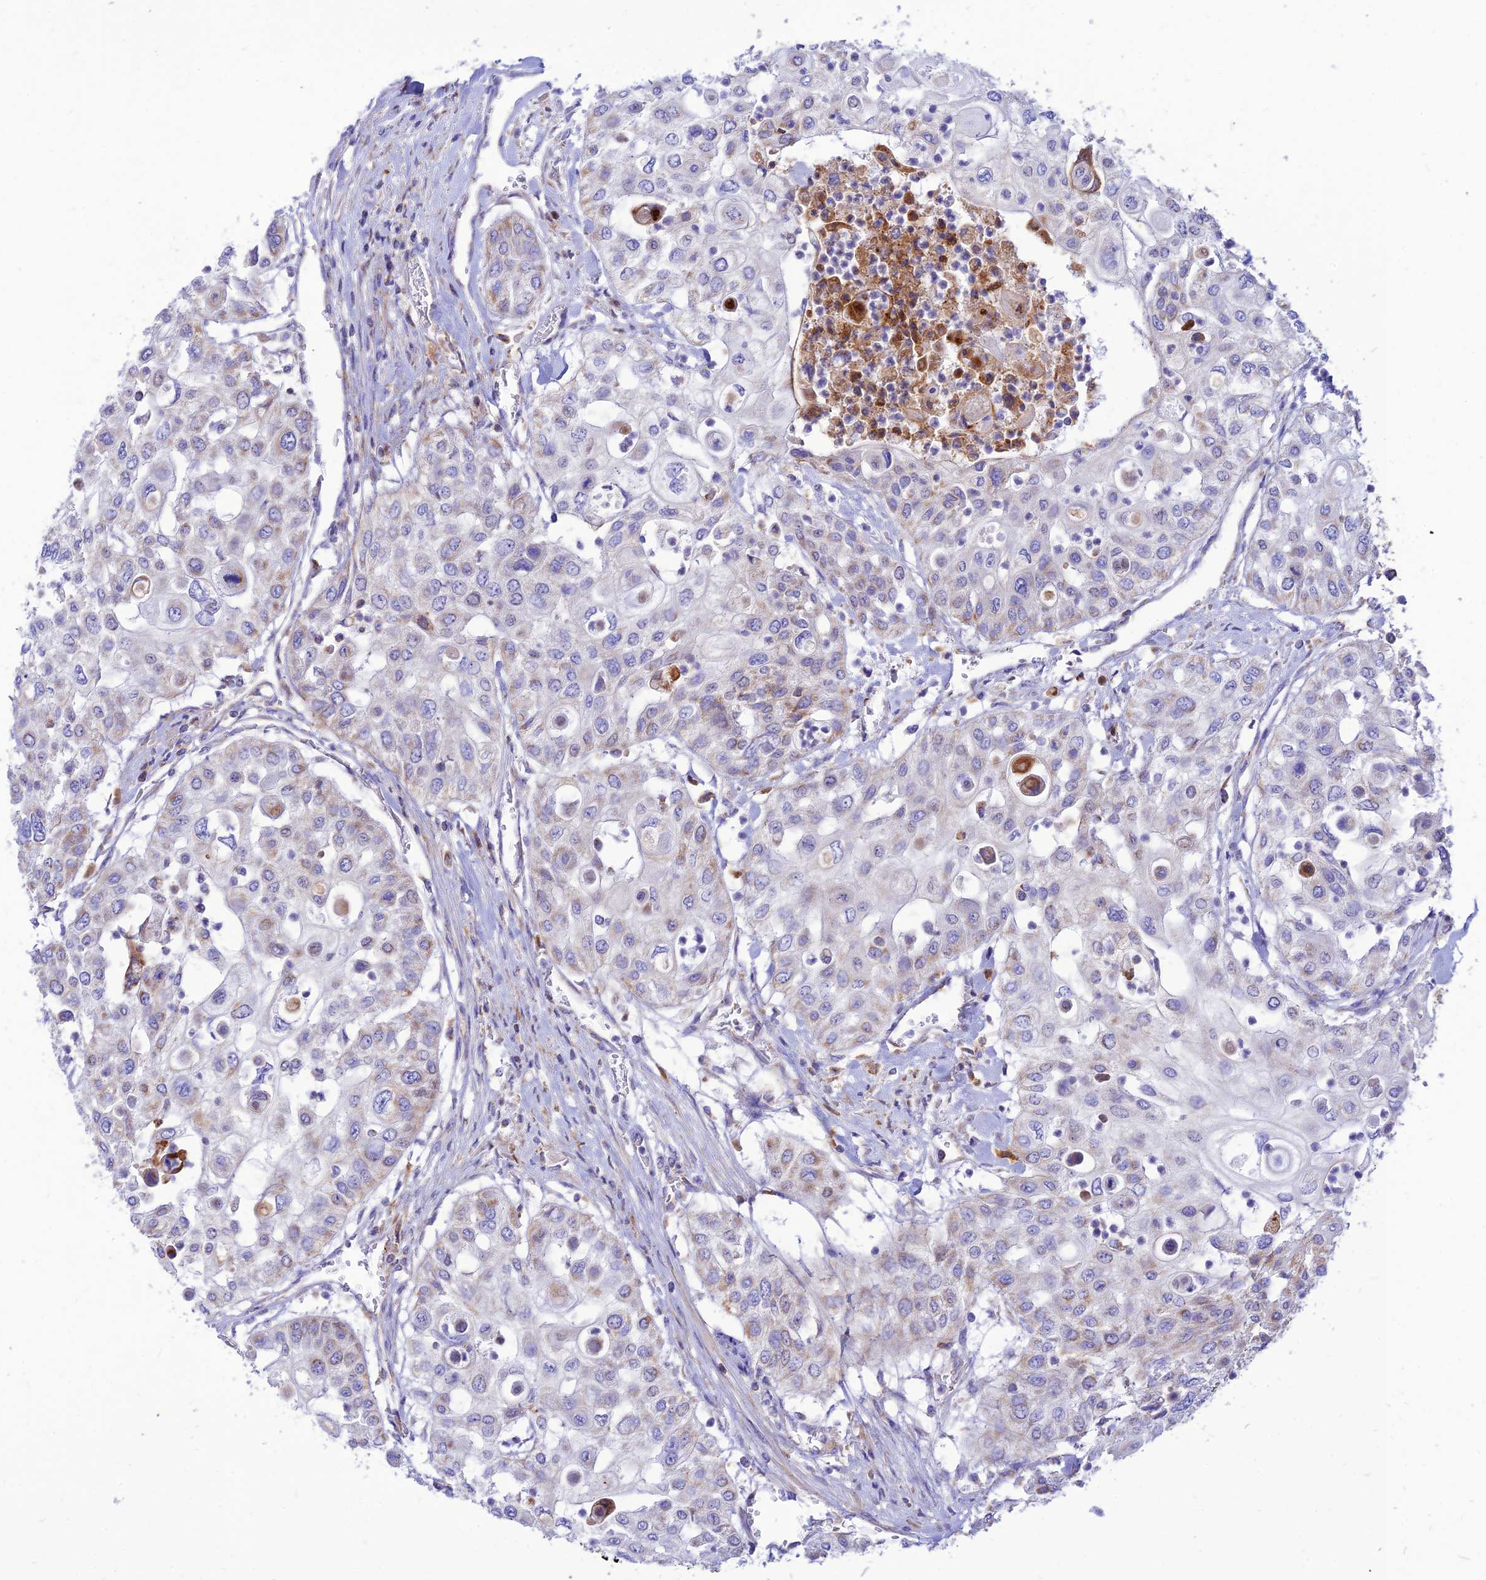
{"staining": {"intensity": "weak", "quantity": "<25%", "location": "cytoplasmic/membranous"}, "tissue": "urothelial cancer", "cell_type": "Tumor cells", "image_type": "cancer", "snomed": [{"axis": "morphology", "description": "Urothelial carcinoma, High grade"}, {"axis": "topography", "description": "Urinary bladder"}], "caption": "High-grade urothelial carcinoma stained for a protein using immunohistochemistry (IHC) displays no expression tumor cells.", "gene": "ECI1", "patient": {"sex": "female", "age": 79}}